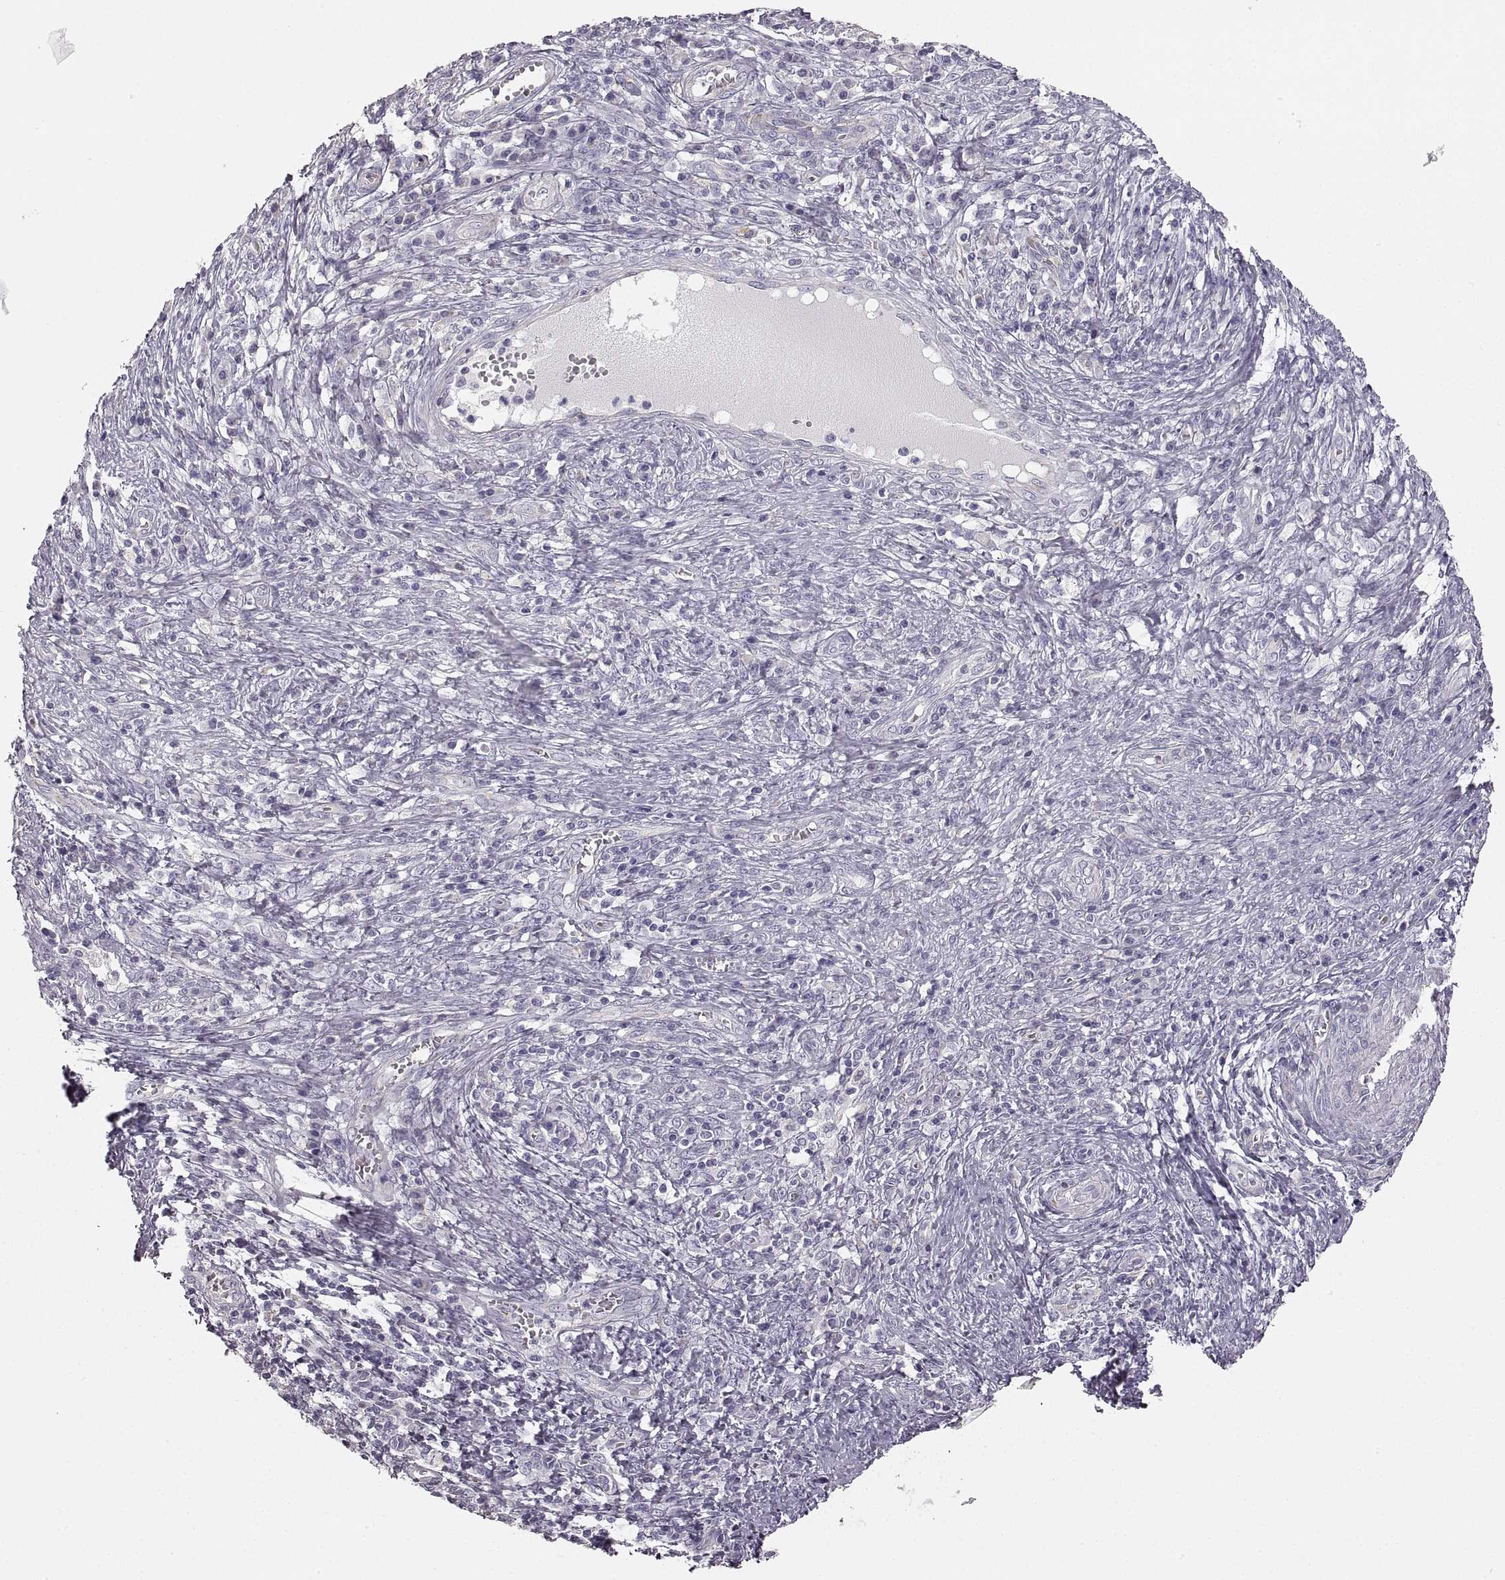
{"staining": {"intensity": "negative", "quantity": "none", "location": "none"}, "tissue": "cervical cancer", "cell_type": "Tumor cells", "image_type": "cancer", "snomed": [{"axis": "morphology", "description": "Squamous cell carcinoma, NOS"}, {"axis": "topography", "description": "Cervix"}], "caption": "Immunohistochemistry of cervical cancer (squamous cell carcinoma) exhibits no positivity in tumor cells. (DAB (3,3'-diaminobenzidine) immunohistochemistry (IHC) visualized using brightfield microscopy, high magnification).", "gene": "RDH13", "patient": {"sex": "female", "age": 39}}